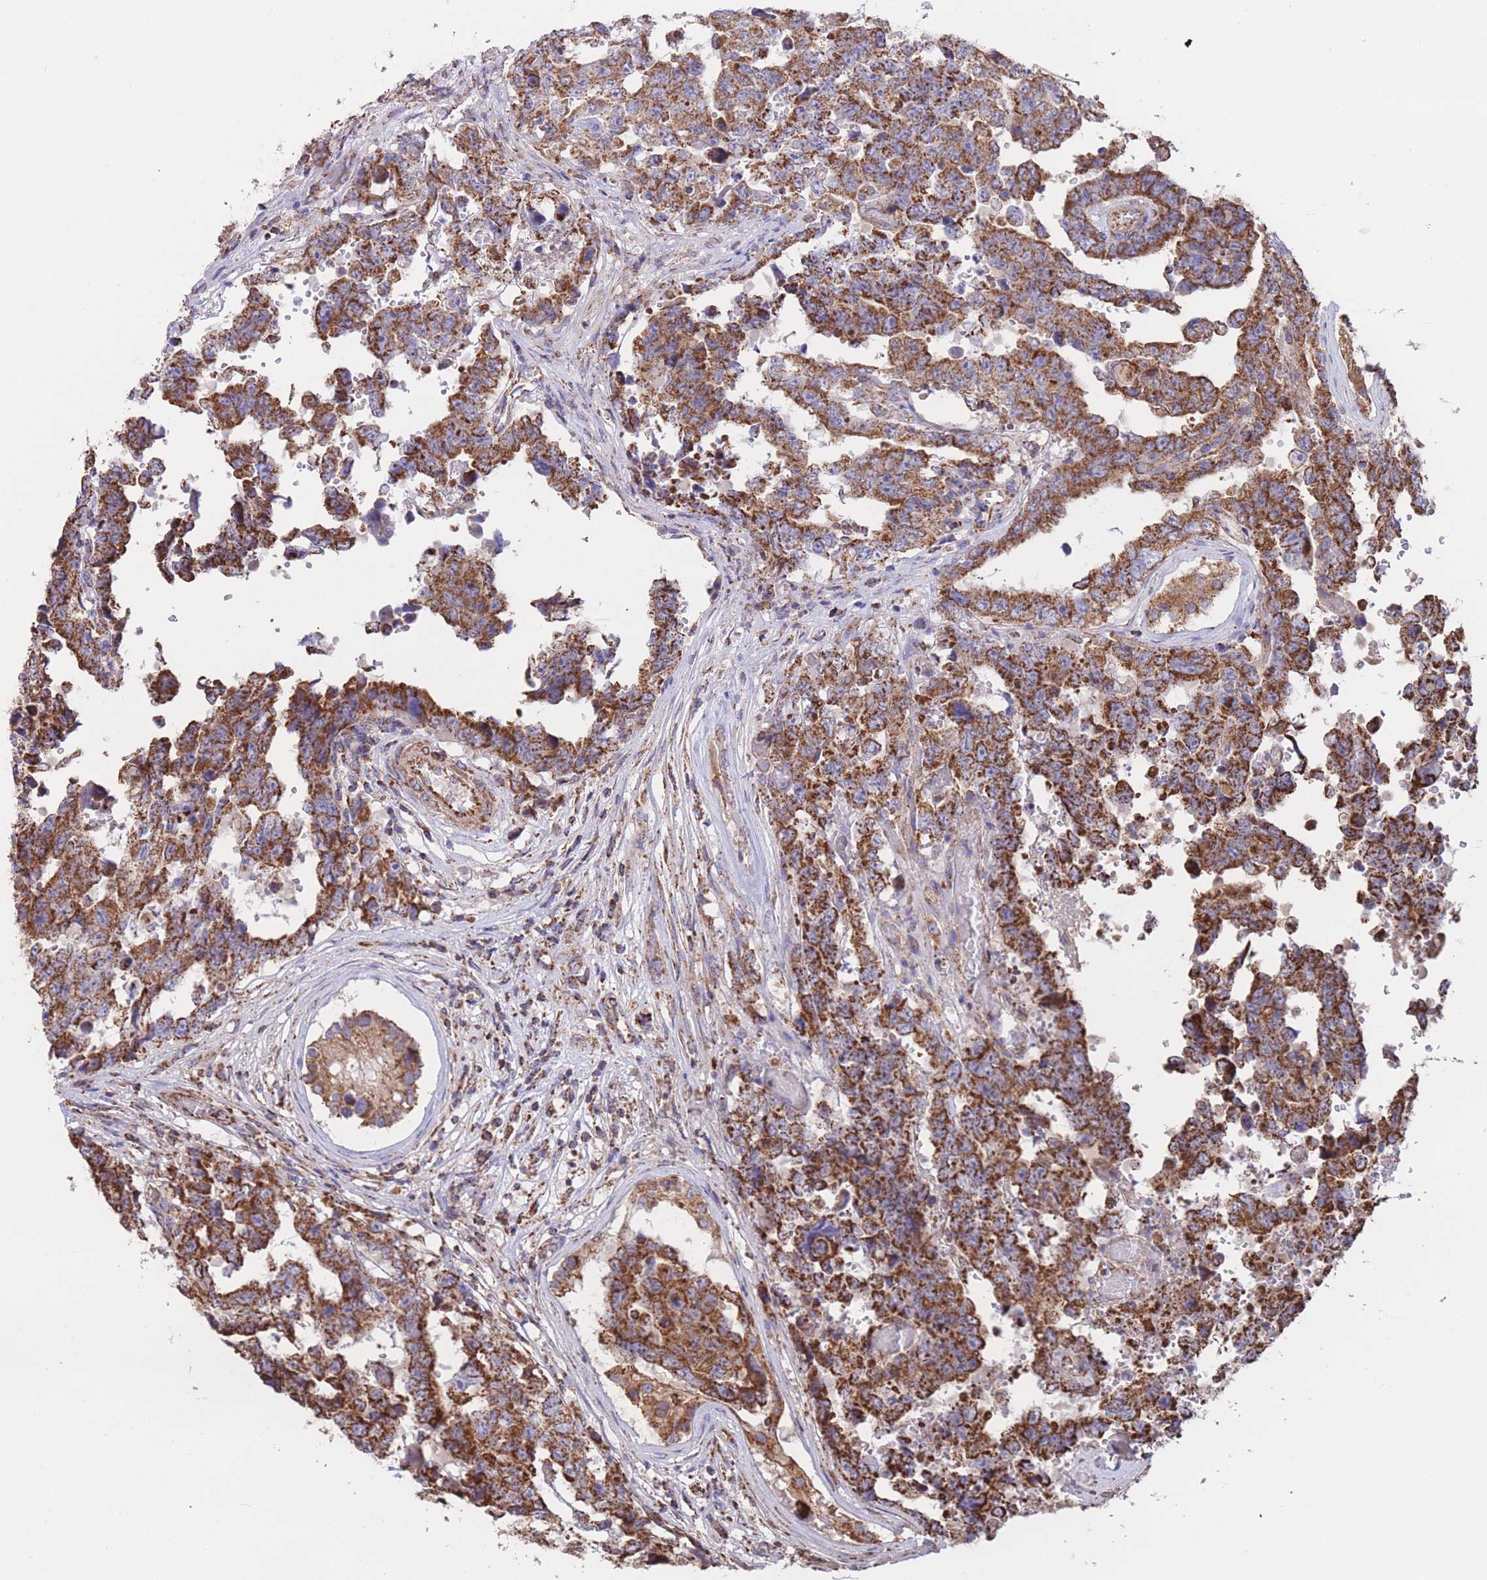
{"staining": {"intensity": "strong", "quantity": ">75%", "location": "cytoplasmic/membranous"}, "tissue": "testis cancer", "cell_type": "Tumor cells", "image_type": "cancer", "snomed": [{"axis": "morphology", "description": "Normal tissue, NOS"}, {"axis": "morphology", "description": "Carcinoma, Embryonal, NOS"}, {"axis": "topography", "description": "Testis"}, {"axis": "topography", "description": "Epididymis"}], "caption": "Protein staining reveals strong cytoplasmic/membranous positivity in approximately >75% of tumor cells in testis cancer.", "gene": "FKBP8", "patient": {"sex": "male", "age": 25}}